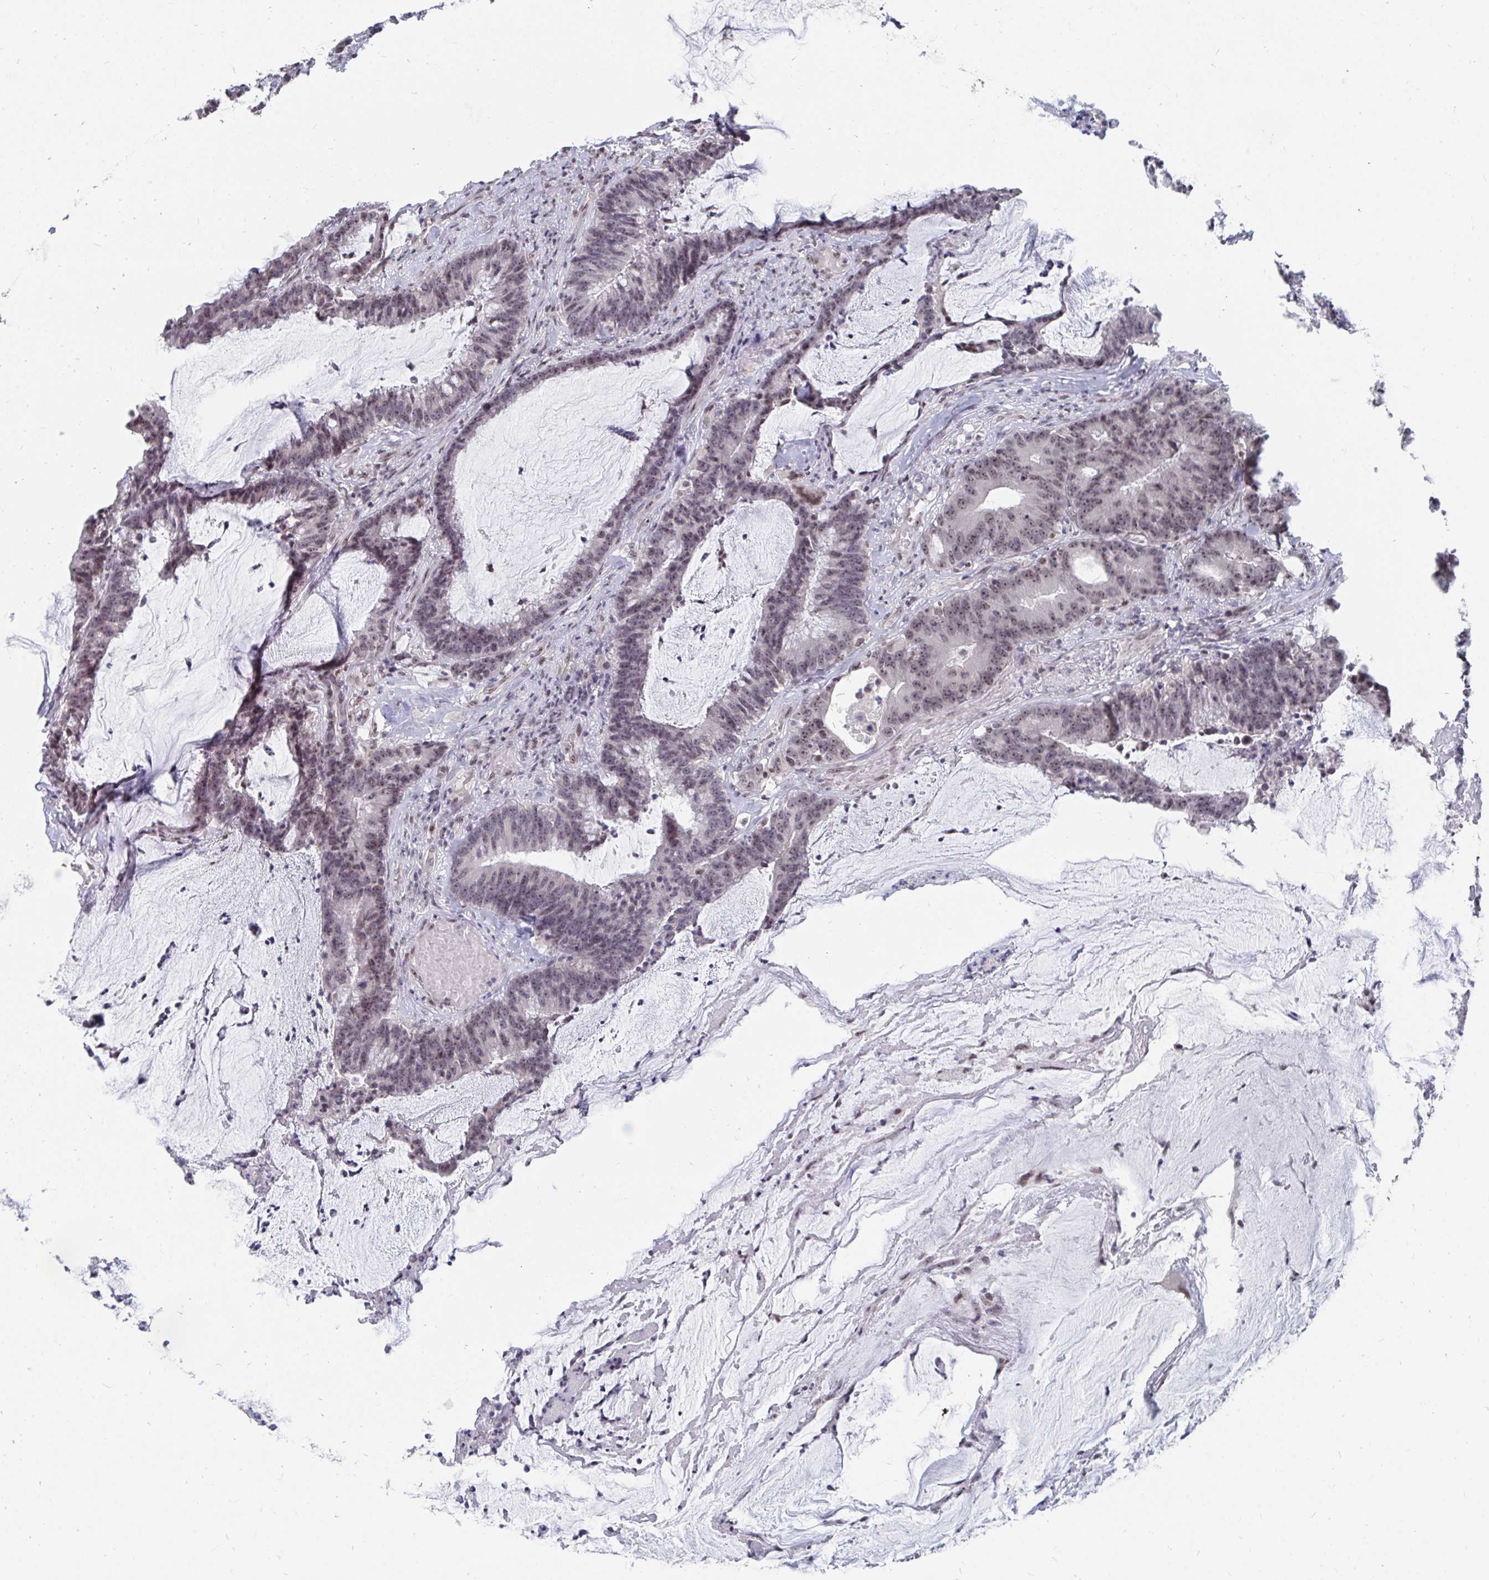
{"staining": {"intensity": "weak", "quantity": "<25%", "location": "nuclear"}, "tissue": "colorectal cancer", "cell_type": "Tumor cells", "image_type": "cancer", "snomed": [{"axis": "morphology", "description": "Adenocarcinoma, NOS"}, {"axis": "topography", "description": "Colon"}], "caption": "Immunohistochemical staining of human colorectal cancer displays no significant positivity in tumor cells.", "gene": "TRIP12", "patient": {"sex": "female", "age": 78}}